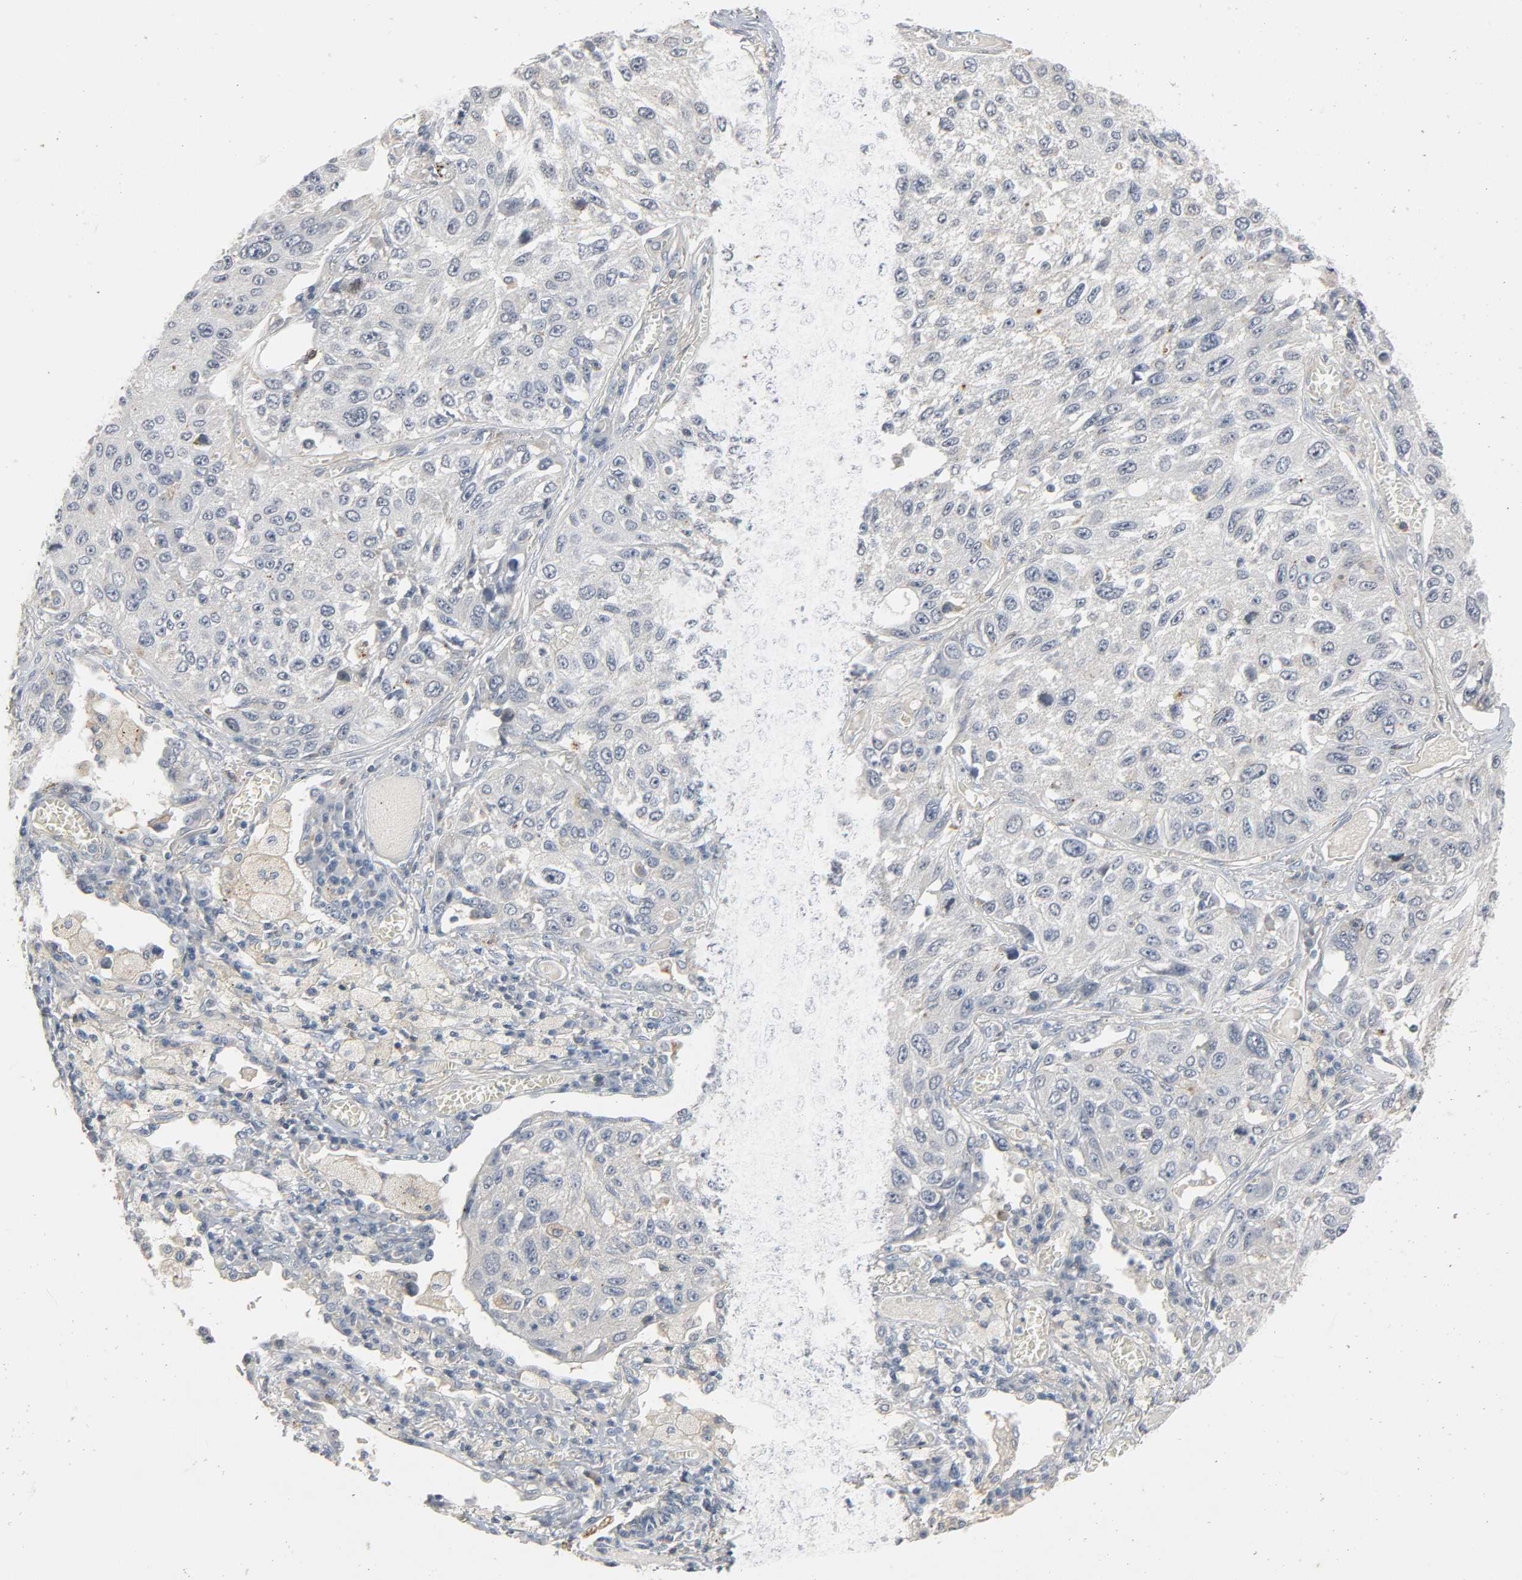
{"staining": {"intensity": "weak", "quantity": "<25%", "location": "cytoplasmic/membranous"}, "tissue": "lung cancer", "cell_type": "Tumor cells", "image_type": "cancer", "snomed": [{"axis": "morphology", "description": "Squamous cell carcinoma, NOS"}, {"axis": "topography", "description": "Lung"}], "caption": "A photomicrograph of human squamous cell carcinoma (lung) is negative for staining in tumor cells. The staining was performed using DAB to visualize the protein expression in brown, while the nuclei were stained in blue with hematoxylin (Magnification: 20x).", "gene": "CD4", "patient": {"sex": "male", "age": 71}}